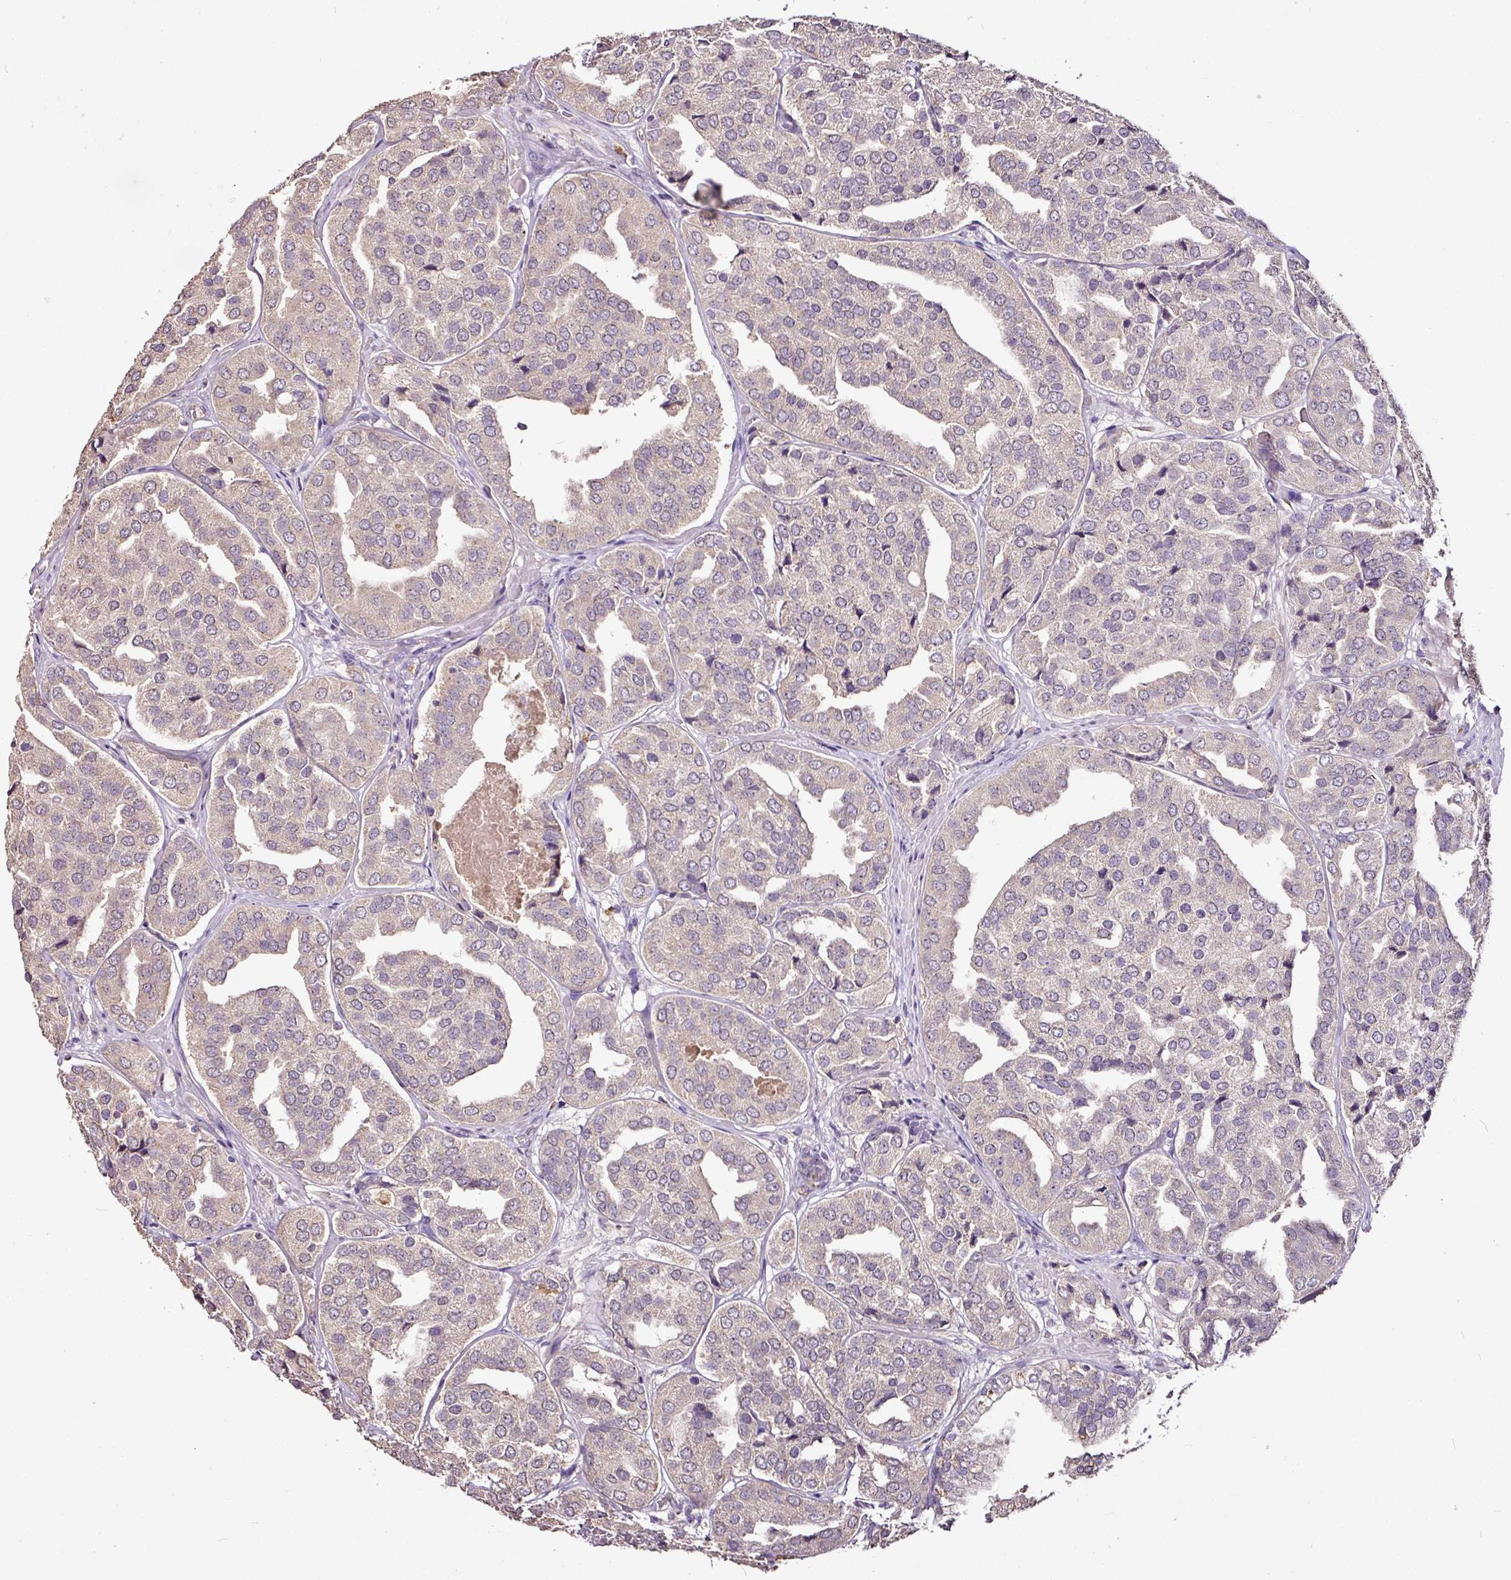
{"staining": {"intensity": "weak", "quantity": "<25%", "location": "cytoplasmic/membranous"}, "tissue": "prostate cancer", "cell_type": "Tumor cells", "image_type": "cancer", "snomed": [{"axis": "morphology", "description": "Adenocarcinoma, High grade"}, {"axis": "topography", "description": "Prostate"}], "caption": "Immunohistochemistry micrograph of neoplastic tissue: human prostate high-grade adenocarcinoma stained with DAB (3,3'-diaminobenzidine) displays no significant protein positivity in tumor cells.", "gene": "RPL38", "patient": {"sex": "male", "age": 63}}